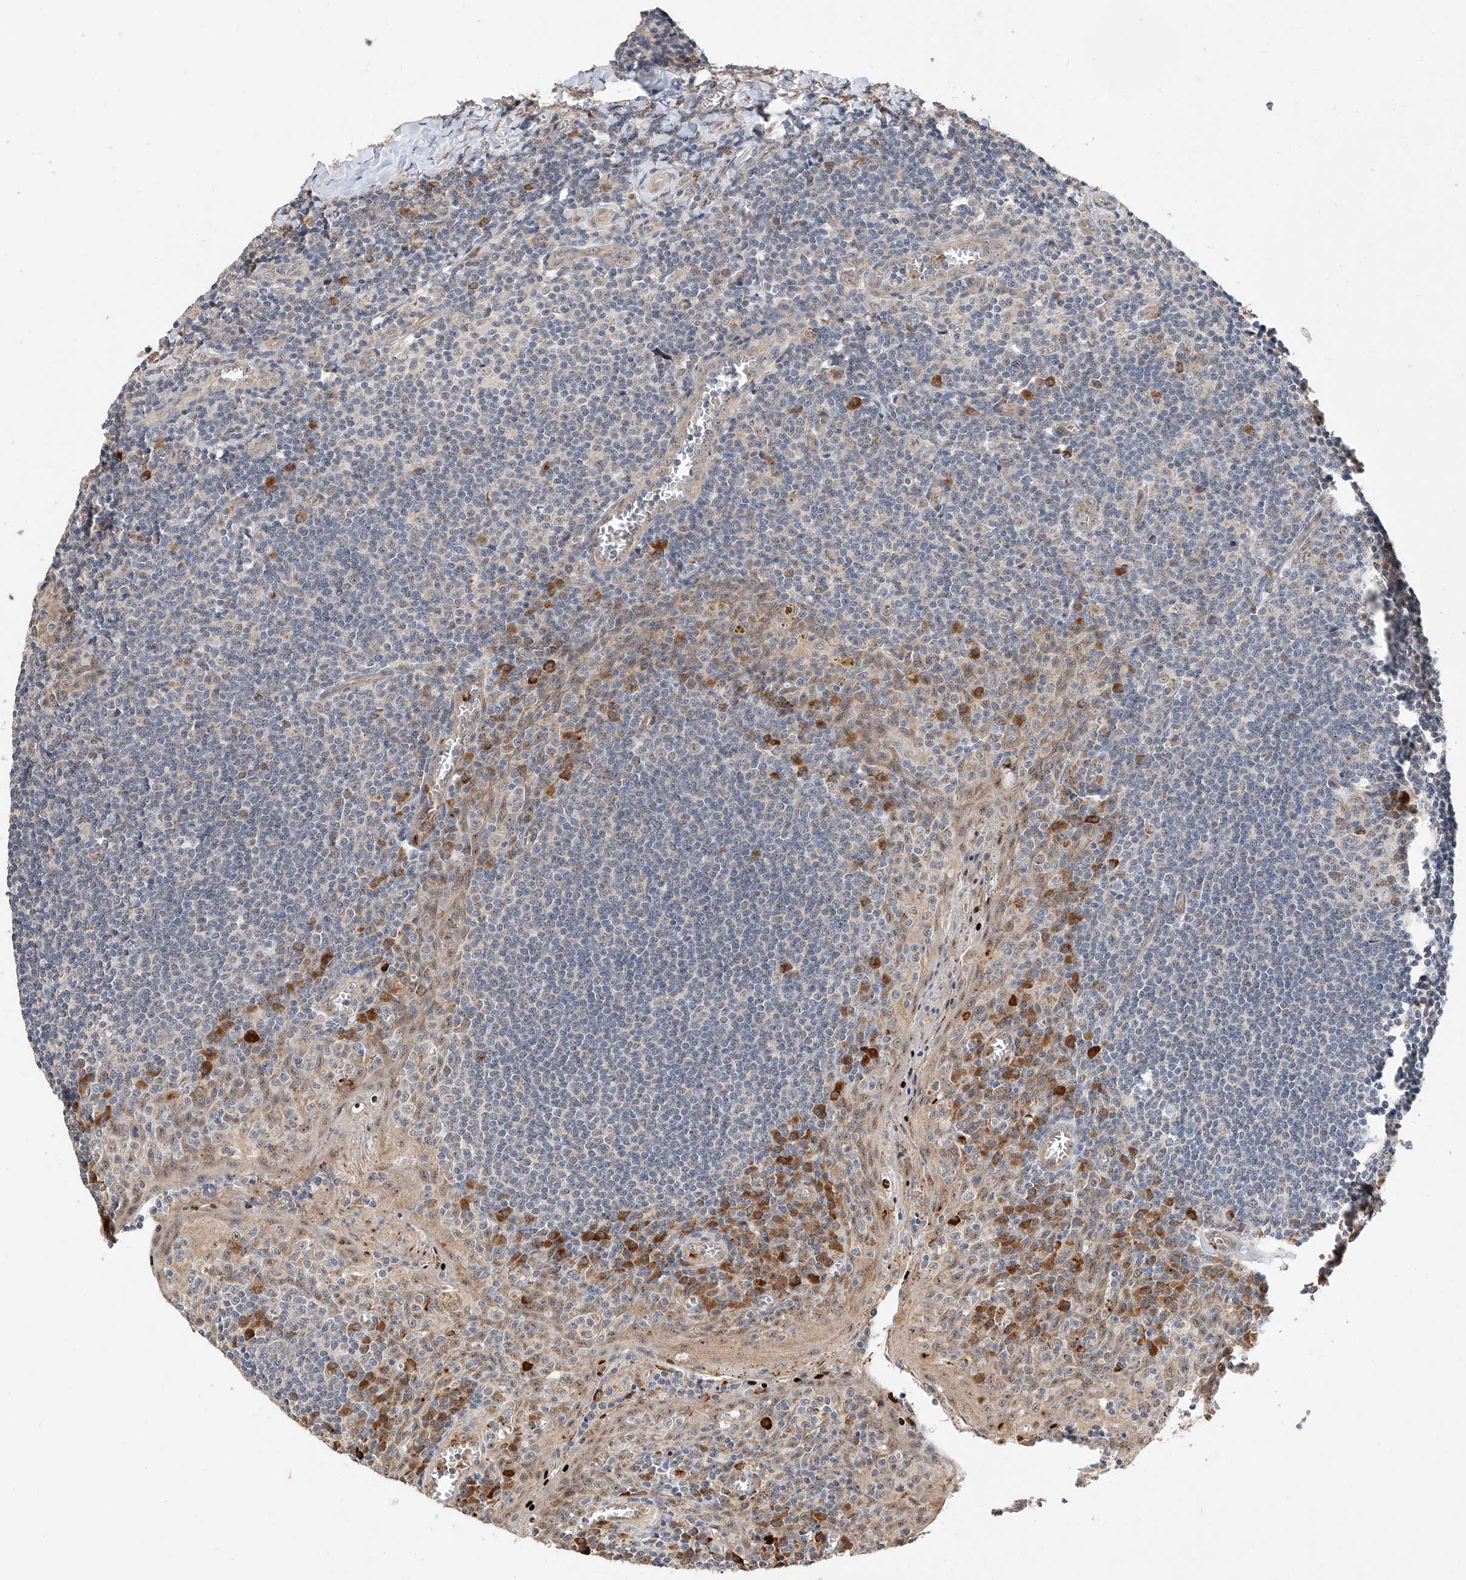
{"staining": {"intensity": "negative", "quantity": "none", "location": "none"}, "tissue": "tonsil", "cell_type": "Germinal center cells", "image_type": "normal", "snomed": [{"axis": "morphology", "description": "Normal tissue, NOS"}, {"axis": "topography", "description": "Tonsil"}], "caption": "Tonsil stained for a protein using IHC reveals no positivity germinal center cells.", "gene": "MFSD4B", "patient": {"sex": "male", "age": 27}}